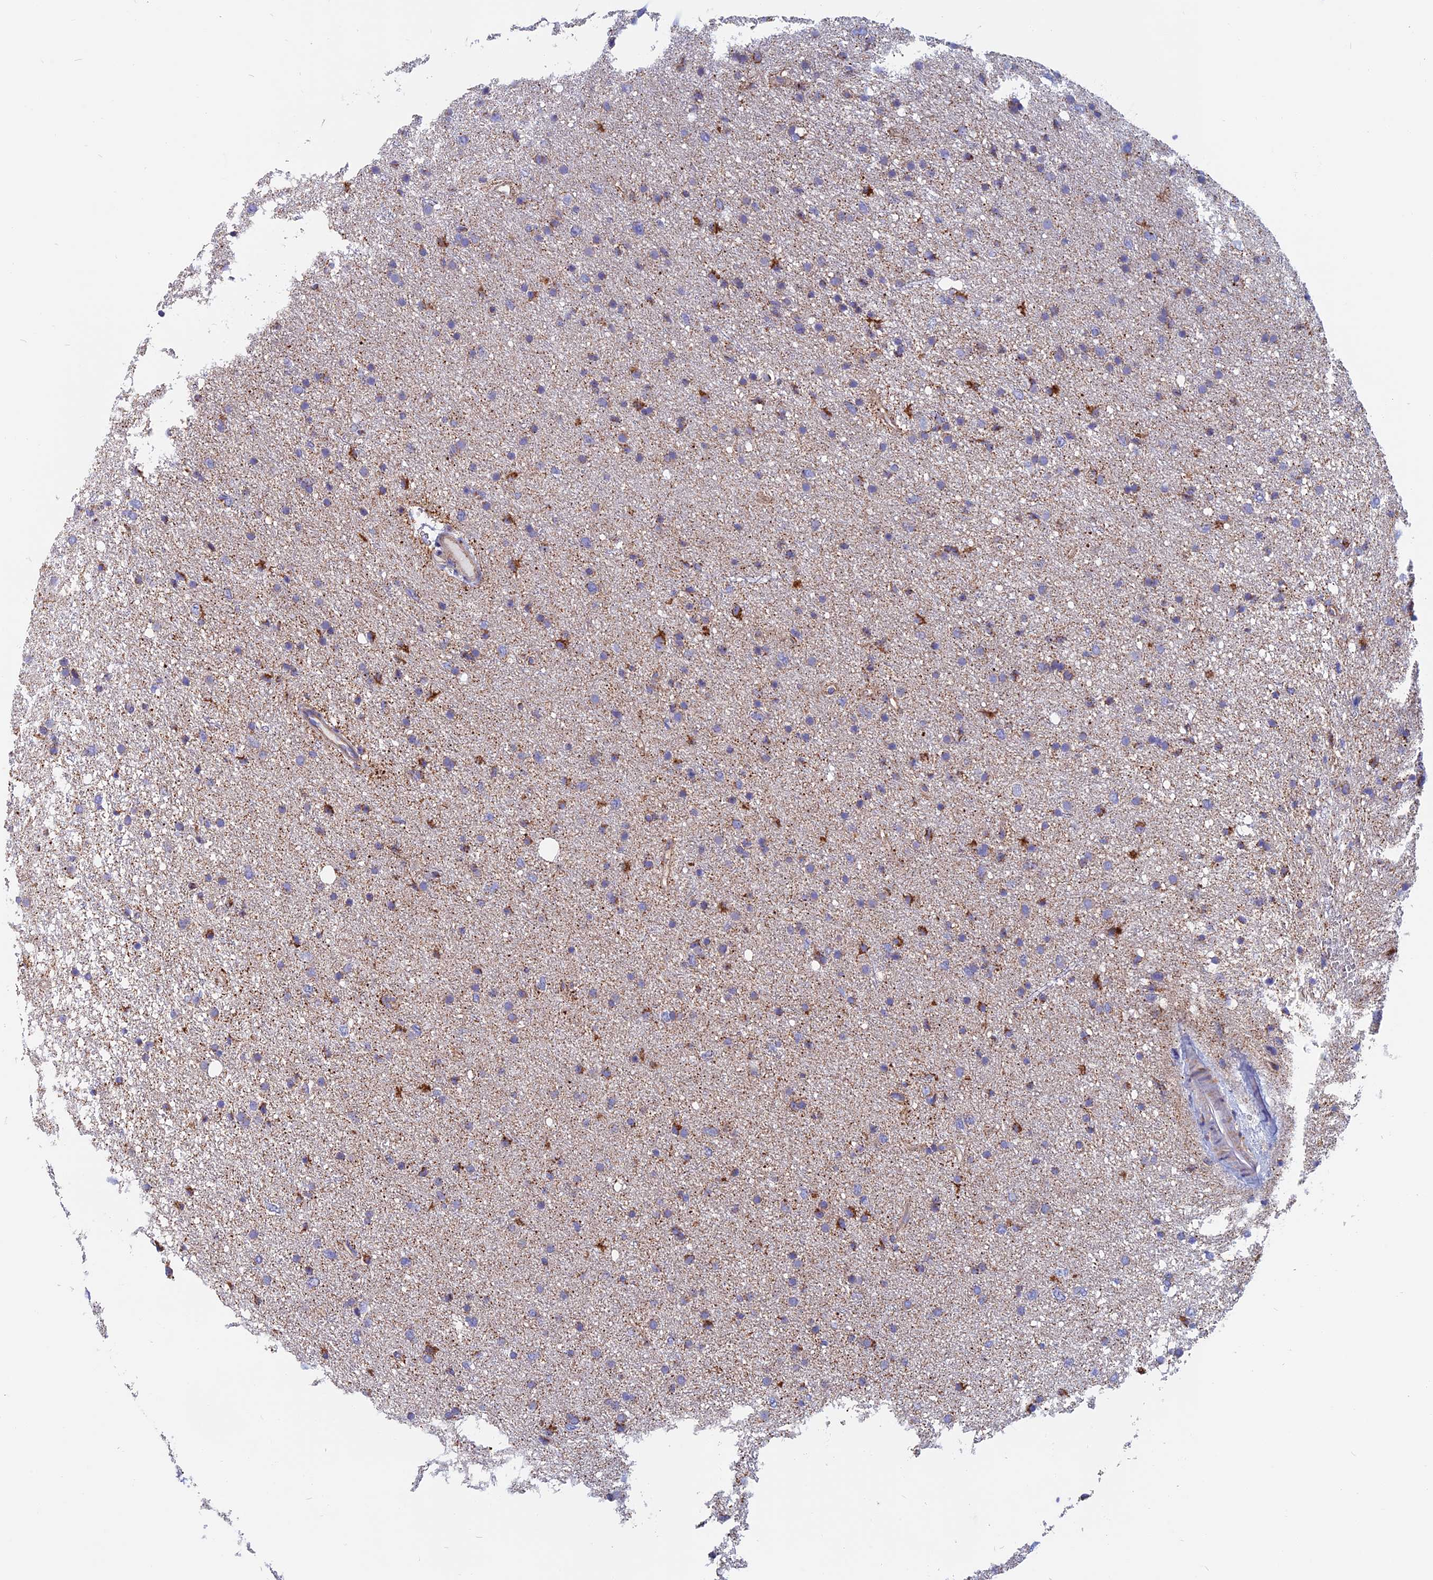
{"staining": {"intensity": "moderate", "quantity": "<25%", "location": "cytoplasmic/membranous"}, "tissue": "glioma", "cell_type": "Tumor cells", "image_type": "cancer", "snomed": [{"axis": "morphology", "description": "Glioma, malignant, Low grade"}, {"axis": "topography", "description": "Cerebral cortex"}], "caption": "Human glioma stained with a protein marker shows moderate staining in tumor cells.", "gene": "HSD17B8", "patient": {"sex": "female", "age": 39}}